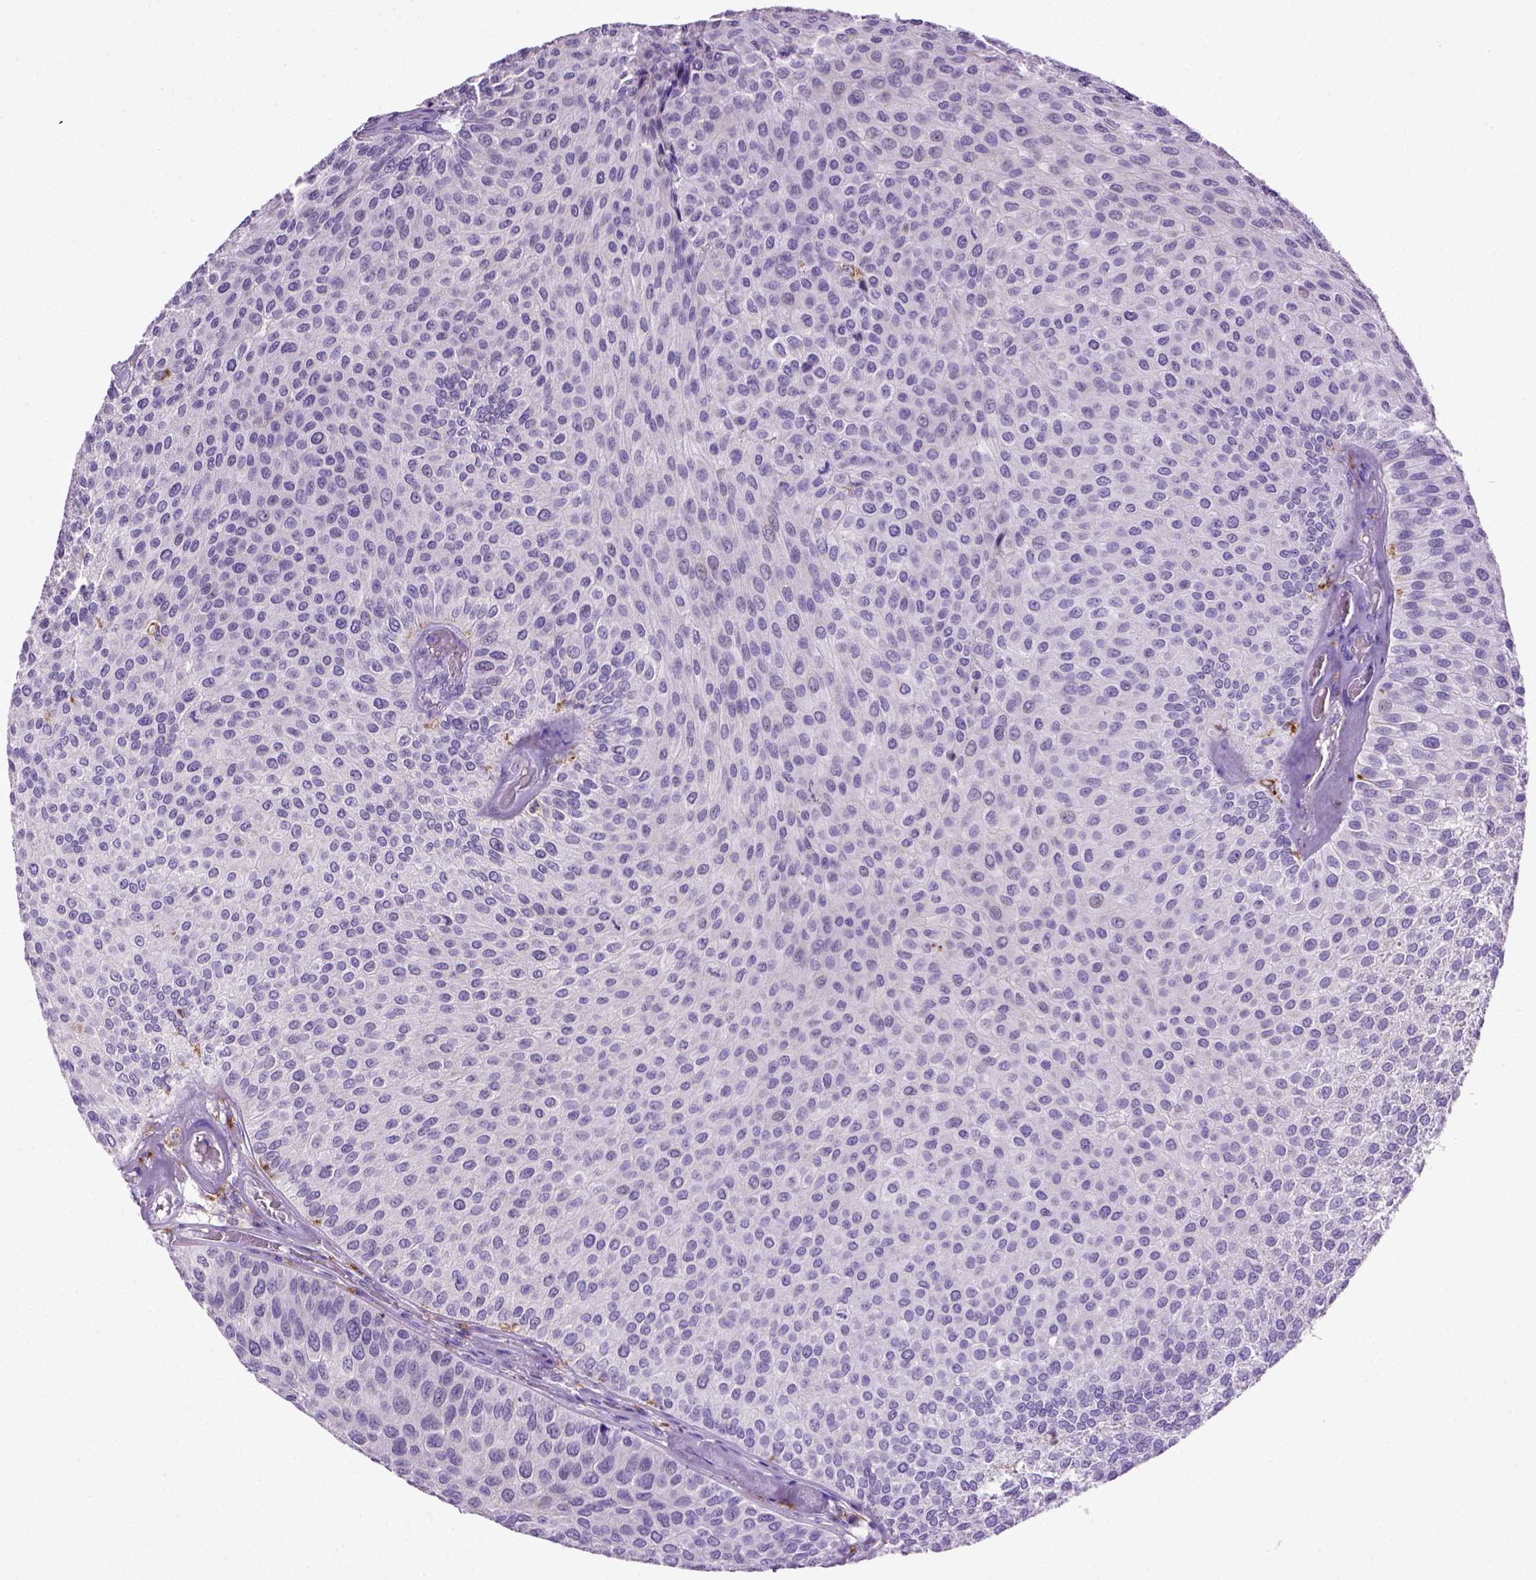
{"staining": {"intensity": "negative", "quantity": "none", "location": "none"}, "tissue": "urothelial cancer", "cell_type": "Tumor cells", "image_type": "cancer", "snomed": [{"axis": "morphology", "description": "Urothelial carcinoma, Low grade"}, {"axis": "topography", "description": "Urinary bladder"}], "caption": "This is an immunohistochemistry photomicrograph of human low-grade urothelial carcinoma. There is no positivity in tumor cells.", "gene": "CD68", "patient": {"sex": "female", "age": 87}}